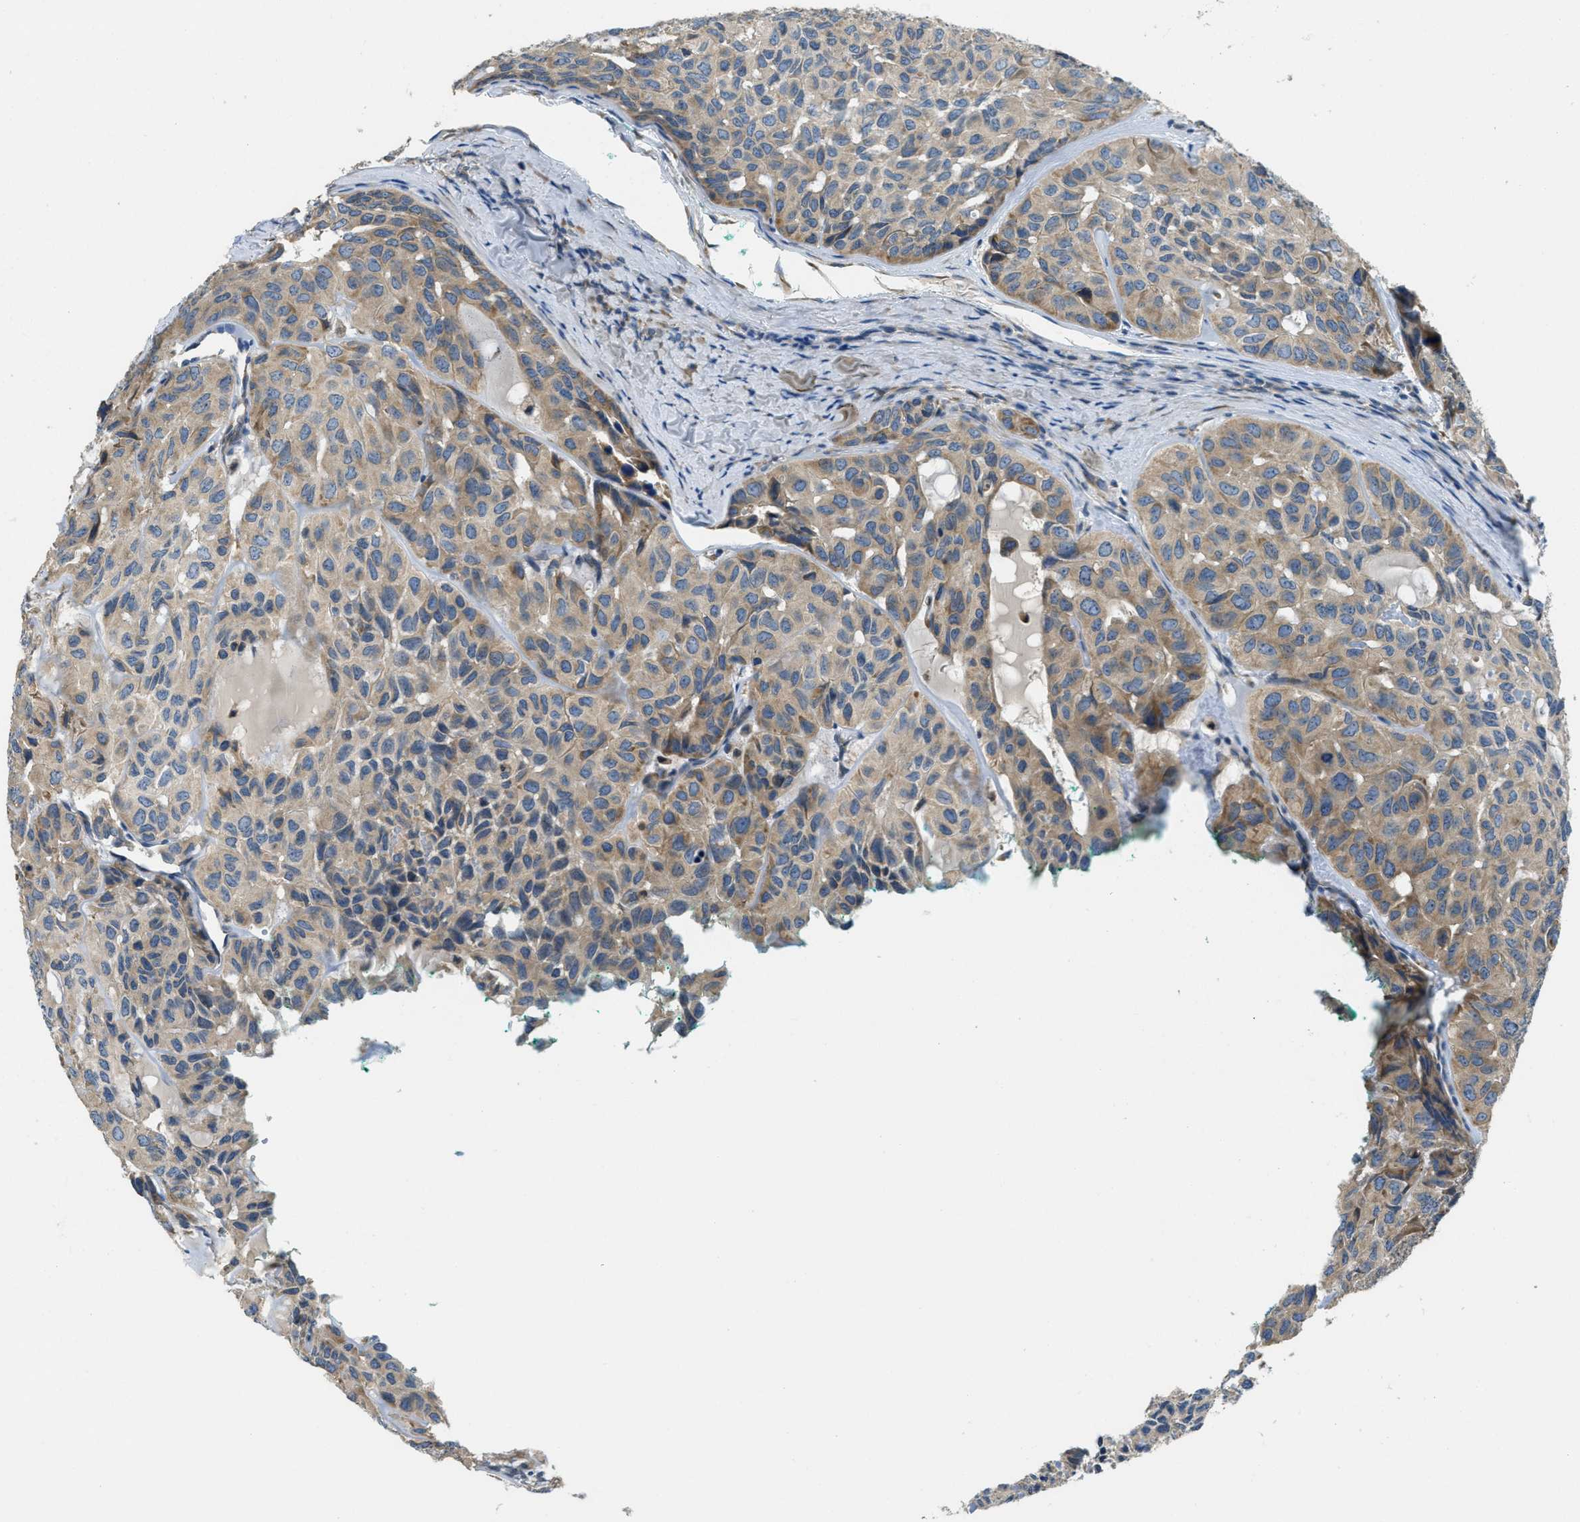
{"staining": {"intensity": "weak", "quantity": ">75%", "location": "cytoplasmic/membranous"}, "tissue": "head and neck cancer", "cell_type": "Tumor cells", "image_type": "cancer", "snomed": [{"axis": "morphology", "description": "Adenocarcinoma, NOS"}, {"axis": "topography", "description": "Salivary gland, NOS"}, {"axis": "topography", "description": "Head-Neck"}], "caption": "Immunohistochemistry of head and neck adenocarcinoma shows low levels of weak cytoplasmic/membranous positivity in approximately >75% of tumor cells. Using DAB (3,3'-diaminobenzidine) (brown) and hematoxylin (blue) stains, captured at high magnification using brightfield microscopy.", "gene": "SSR1", "patient": {"sex": "female", "age": 76}}